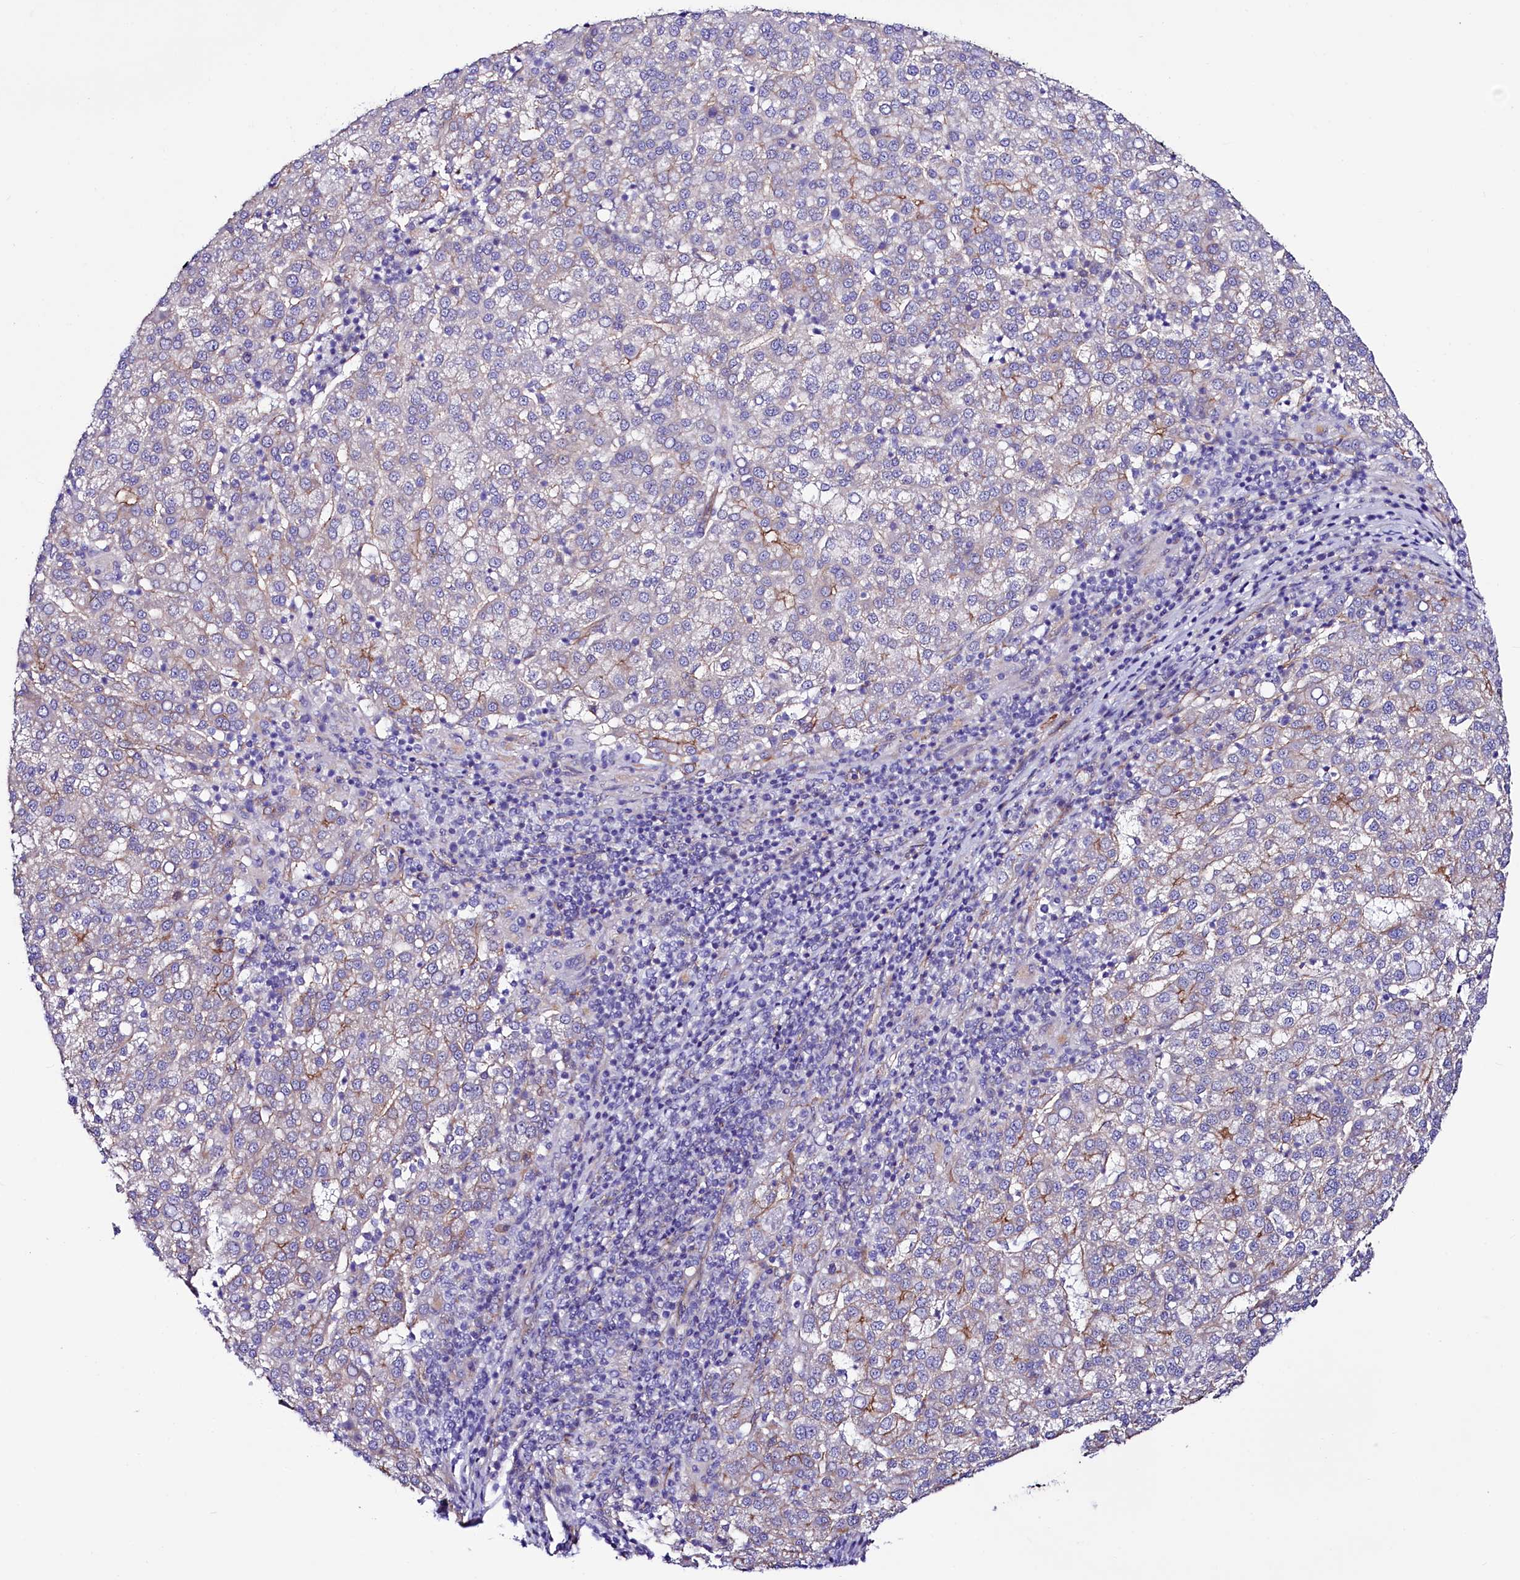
{"staining": {"intensity": "moderate", "quantity": "<25%", "location": "cytoplasmic/membranous"}, "tissue": "liver cancer", "cell_type": "Tumor cells", "image_type": "cancer", "snomed": [{"axis": "morphology", "description": "Carcinoma, Hepatocellular, NOS"}, {"axis": "topography", "description": "Liver"}], "caption": "Hepatocellular carcinoma (liver) stained with DAB (3,3'-diaminobenzidine) immunohistochemistry shows low levels of moderate cytoplasmic/membranous positivity in about <25% of tumor cells. (IHC, brightfield microscopy, high magnification).", "gene": "SLF1", "patient": {"sex": "female", "age": 58}}